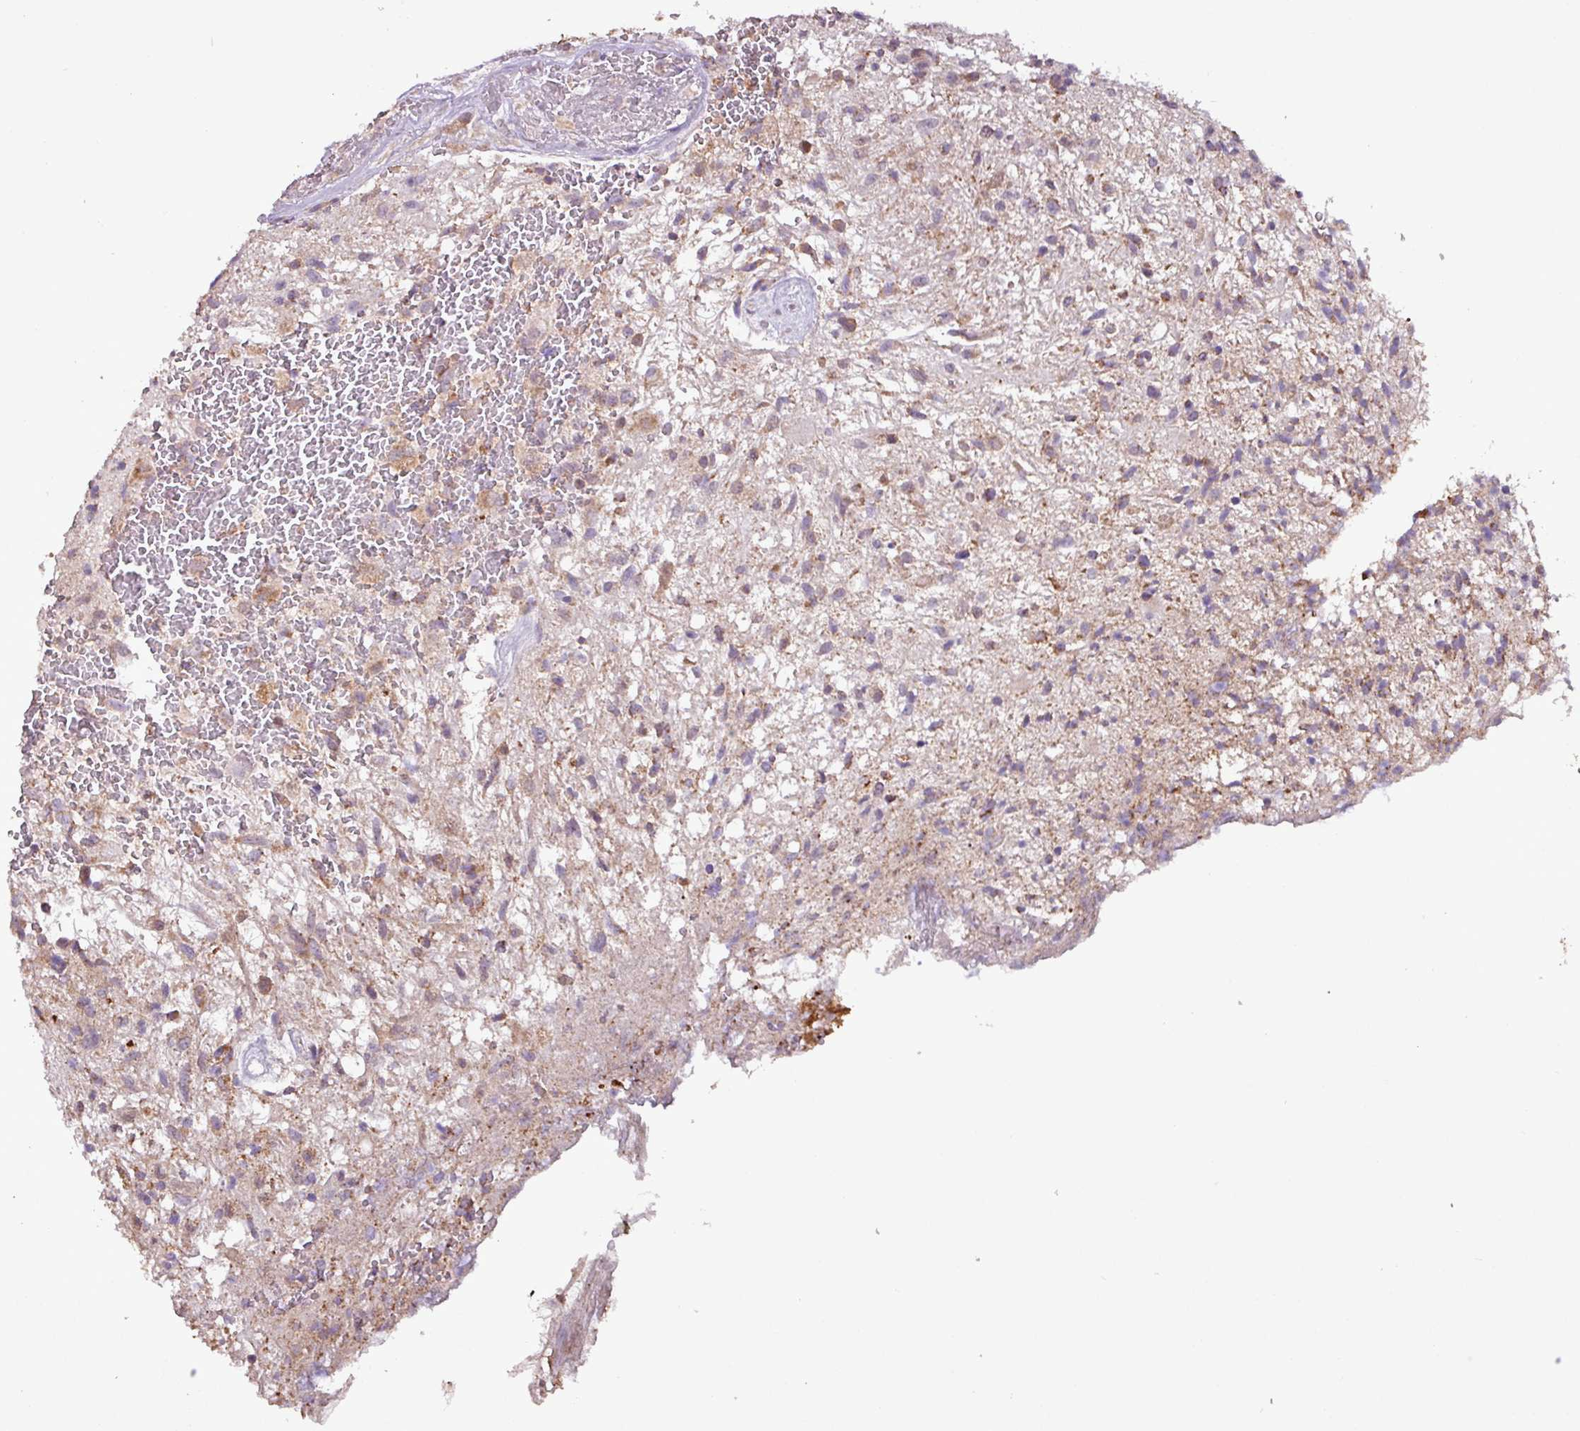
{"staining": {"intensity": "moderate", "quantity": "25%-75%", "location": "cytoplasmic/membranous"}, "tissue": "glioma", "cell_type": "Tumor cells", "image_type": "cancer", "snomed": [{"axis": "morphology", "description": "Glioma, malignant, High grade"}, {"axis": "topography", "description": "Brain"}], "caption": "Glioma tissue exhibits moderate cytoplasmic/membranous staining in about 25%-75% of tumor cells The protein of interest is shown in brown color, while the nuclei are stained blue.", "gene": "MCTP2", "patient": {"sex": "male", "age": 56}}